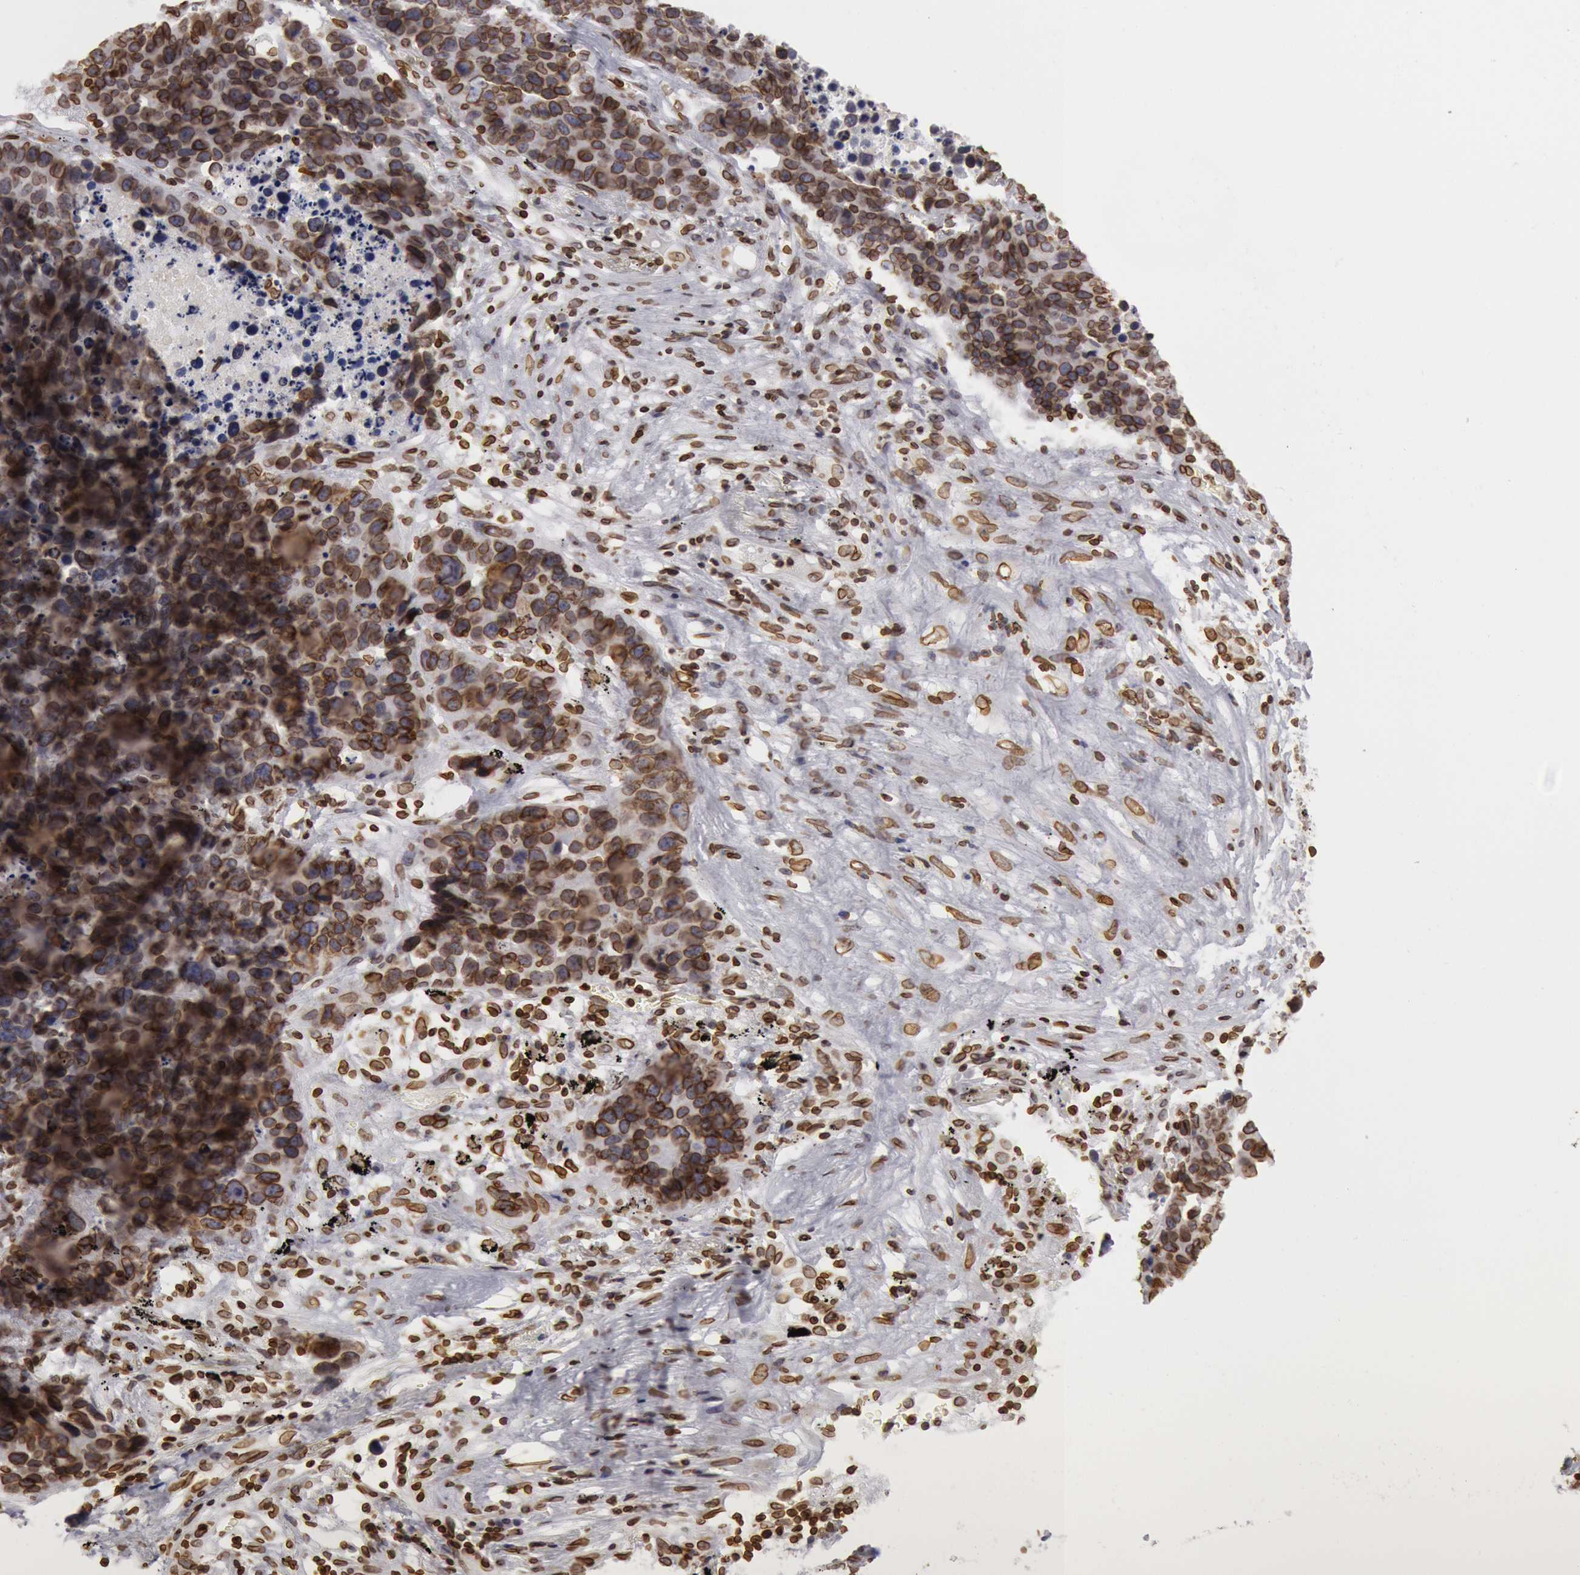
{"staining": {"intensity": "moderate", "quantity": "25%-75%", "location": "cytoplasmic/membranous,nuclear"}, "tissue": "lung cancer", "cell_type": "Tumor cells", "image_type": "cancer", "snomed": [{"axis": "morphology", "description": "Carcinoid, malignant, NOS"}, {"axis": "topography", "description": "Lung"}], "caption": "Moderate cytoplasmic/membranous and nuclear positivity for a protein is present in approximately 25%-75% of tumor cells of carcinoid (malignant) (lung) using immunohistochemistry.", "gene": "SUN2", "patient": {"sex": "male", "age": 60}}